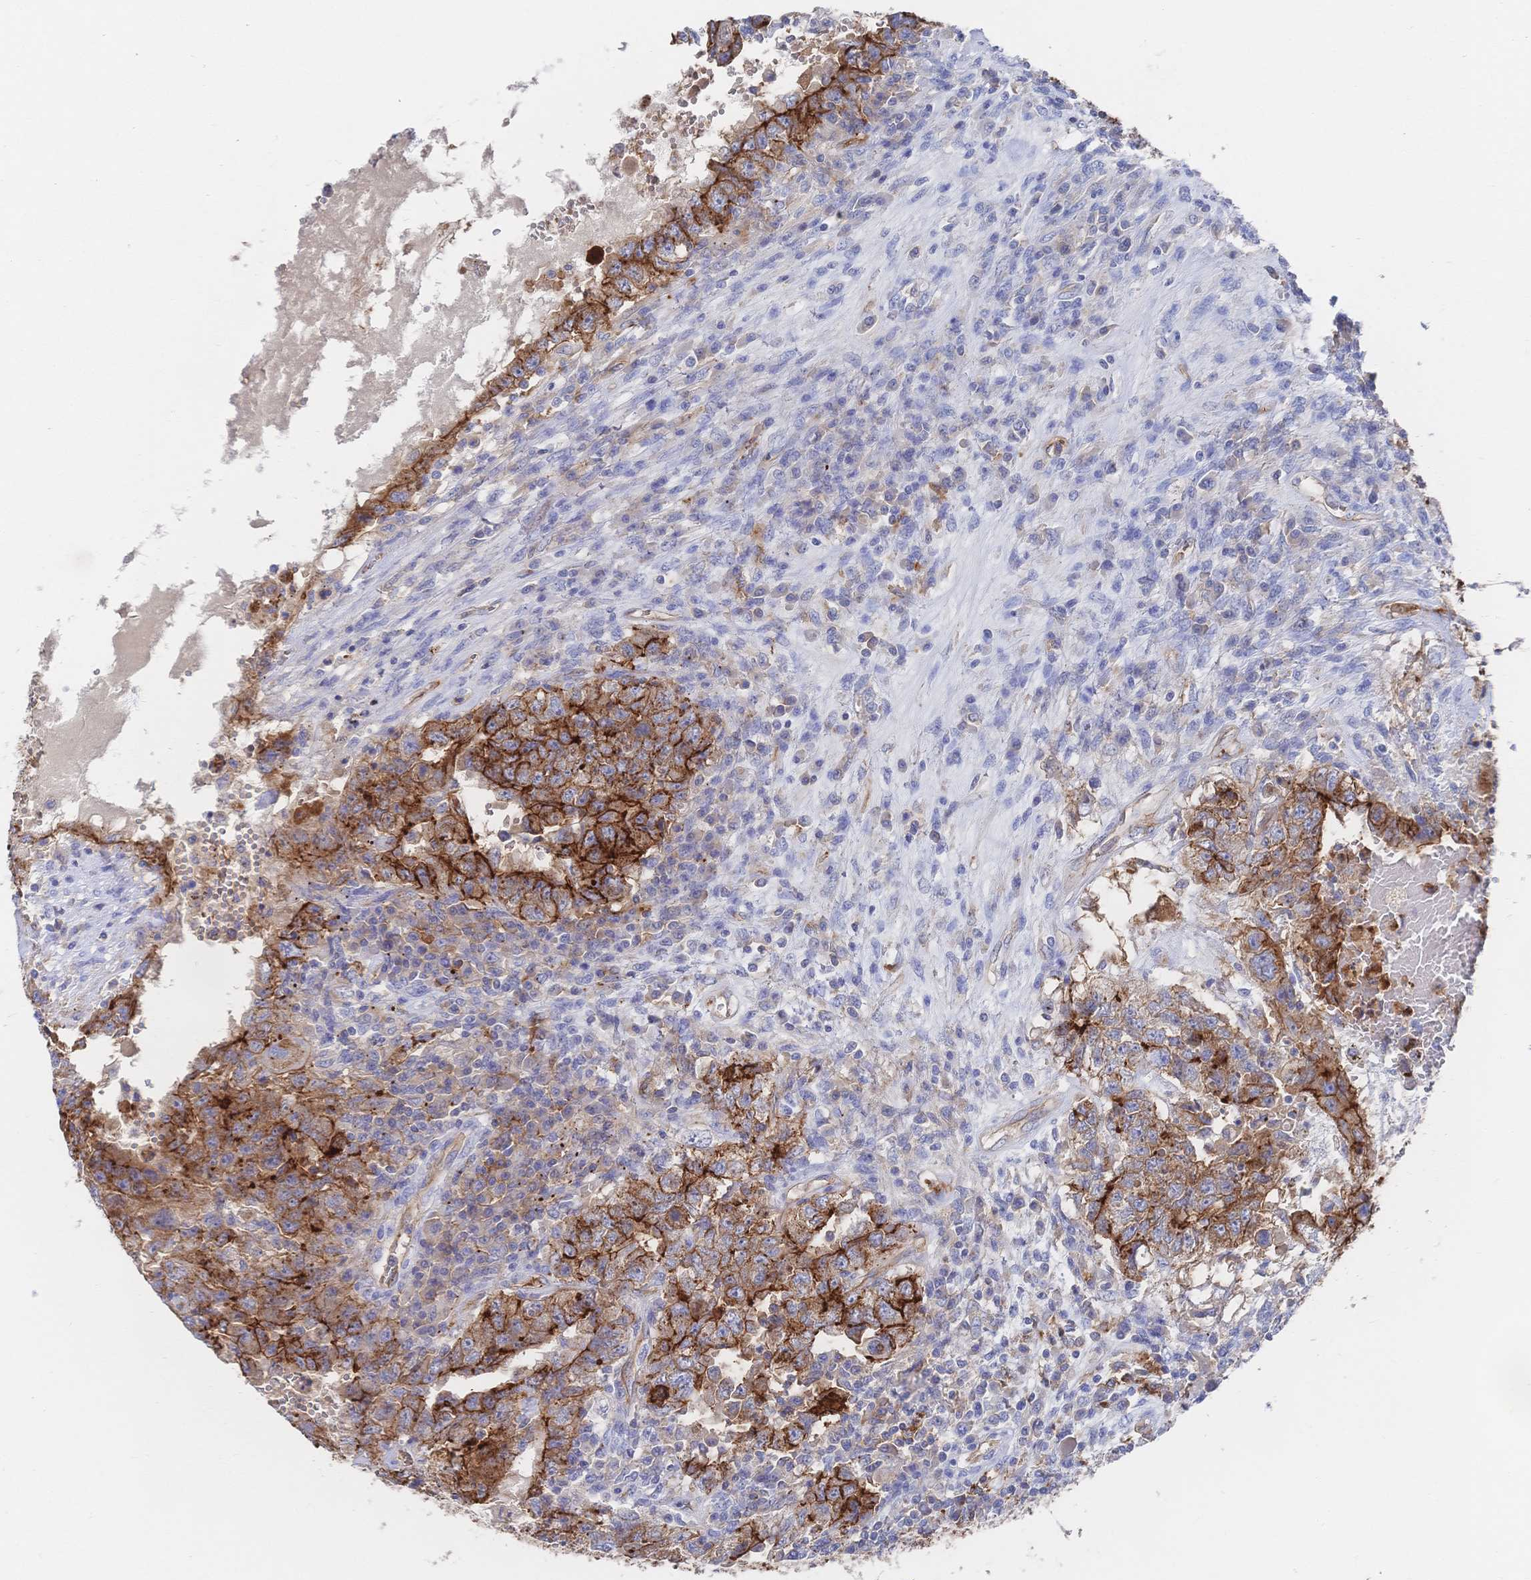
{"staining": {"intensity": "strong", "quantity": ">75%", "location": "cytoplasmic/membranous"}, "tissue": "testis cancer", "cell_type": "Tumor cells", "image_type": "cancer", "snomed": [{"axis": "morphology", "description": "Carcinoma, Embryonal, NOS"}, {"axis": "topography", "description": "Testis"}], "caption": "Immunohistochemical staining of human testis cancer (embryonal carcinoma) displays strong cytoplasmic/membranous protein positivity in about >75% of tumor cells.", "gene": "F11R", "patient": {"sex": "male", "age": 26}}